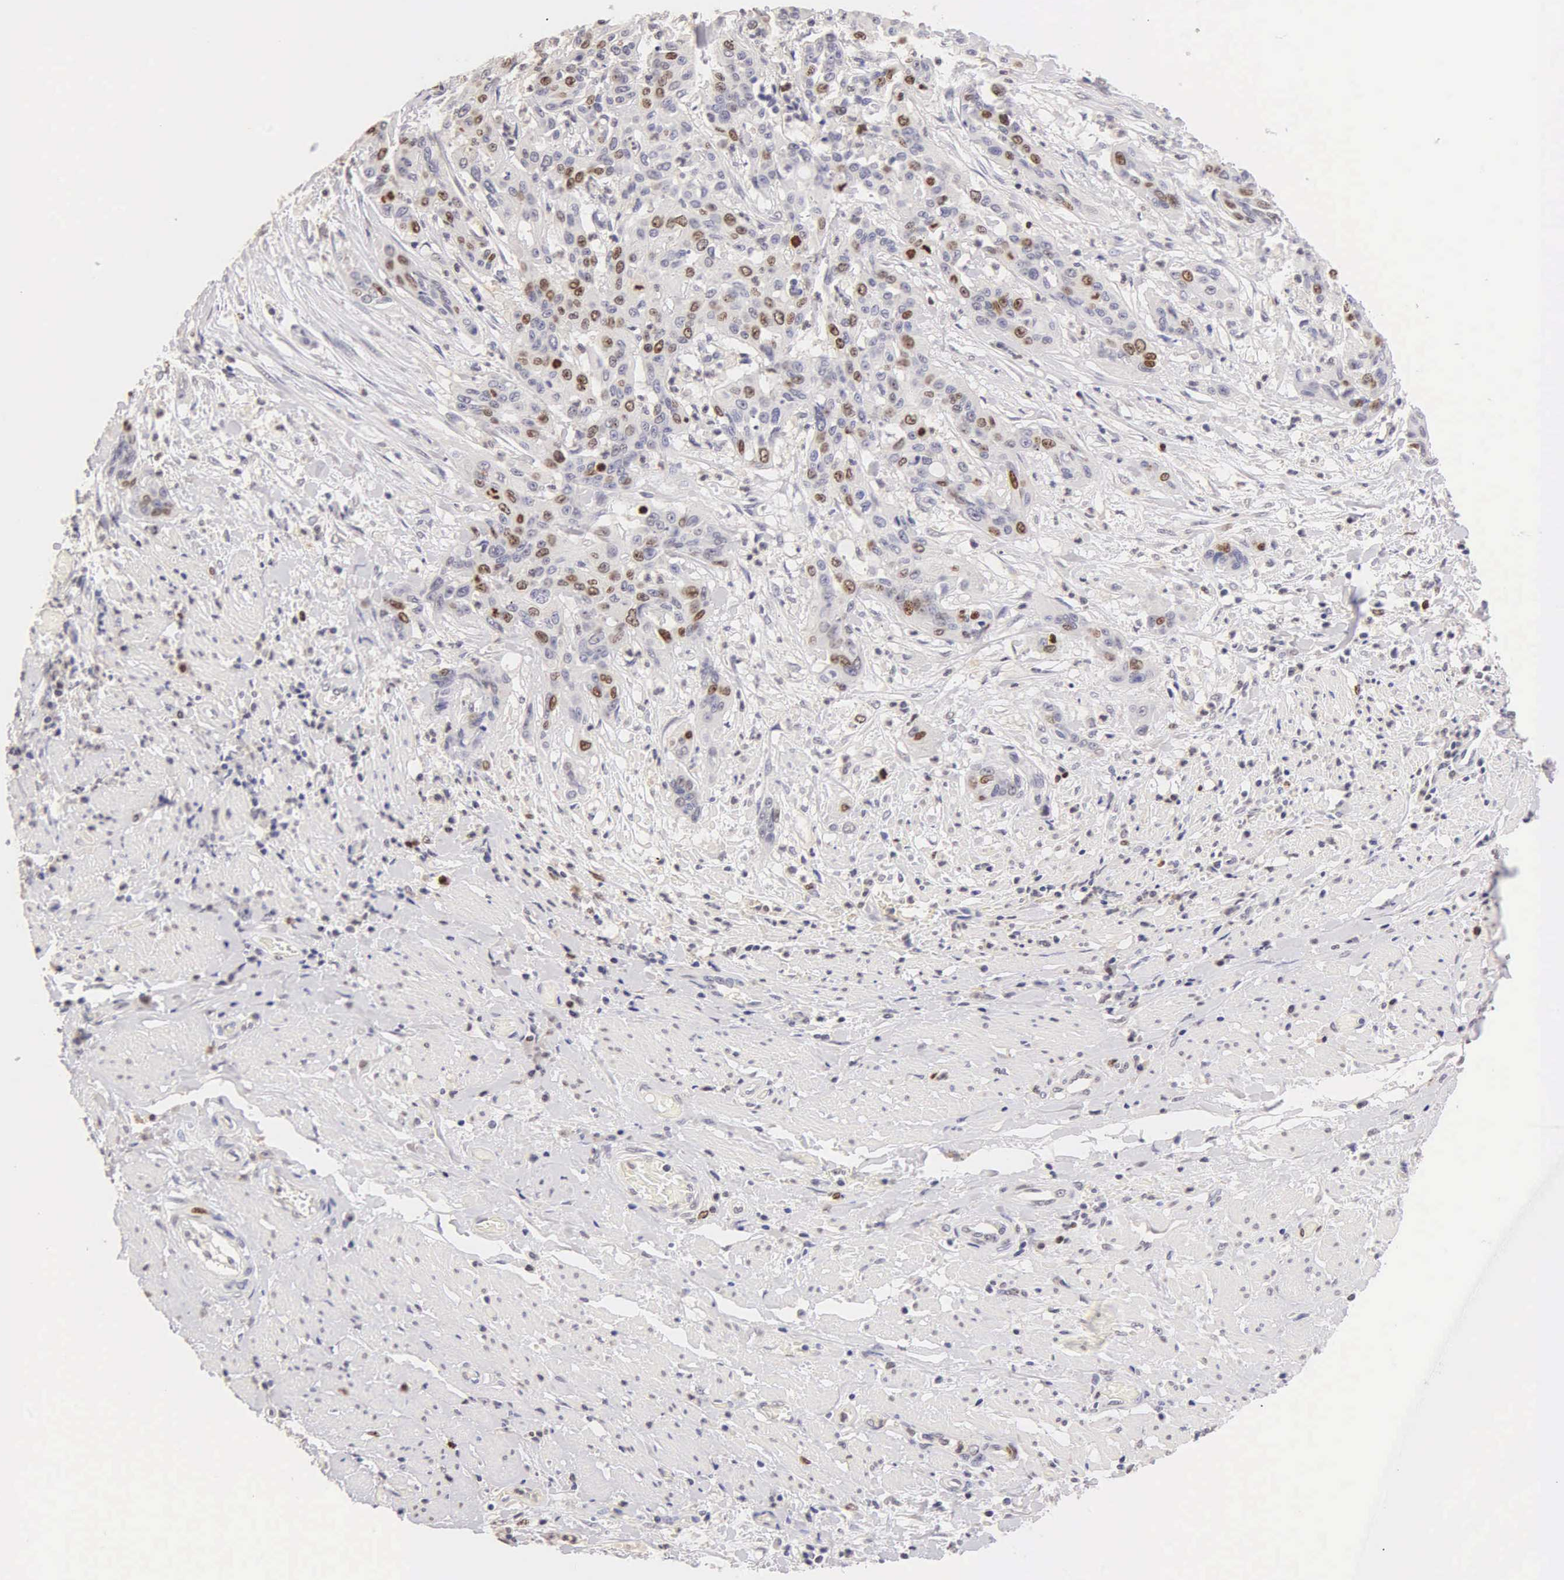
{"staining": {"intensity": "moderate", "quantity": "25%-75%", "location": "nuclear"}, "tissue": "cervical cancer", "cell_type": "Tumor cells", "image_type": "cancer", "snomed": [{"axis": "morphology", "description": "Squamous cell carcinoma, NOS"}, {"axis": "topography", "description": "Cervix"}], "caption": "About 25%-75% of tumor cells in squamous cell carcinoma (cervical) demonstrate moderate nuclear protein expression as visualized by brown immunohistochemical staining.", "gene": "MKI67", "patient": {"sex": "female", "age": 41}}